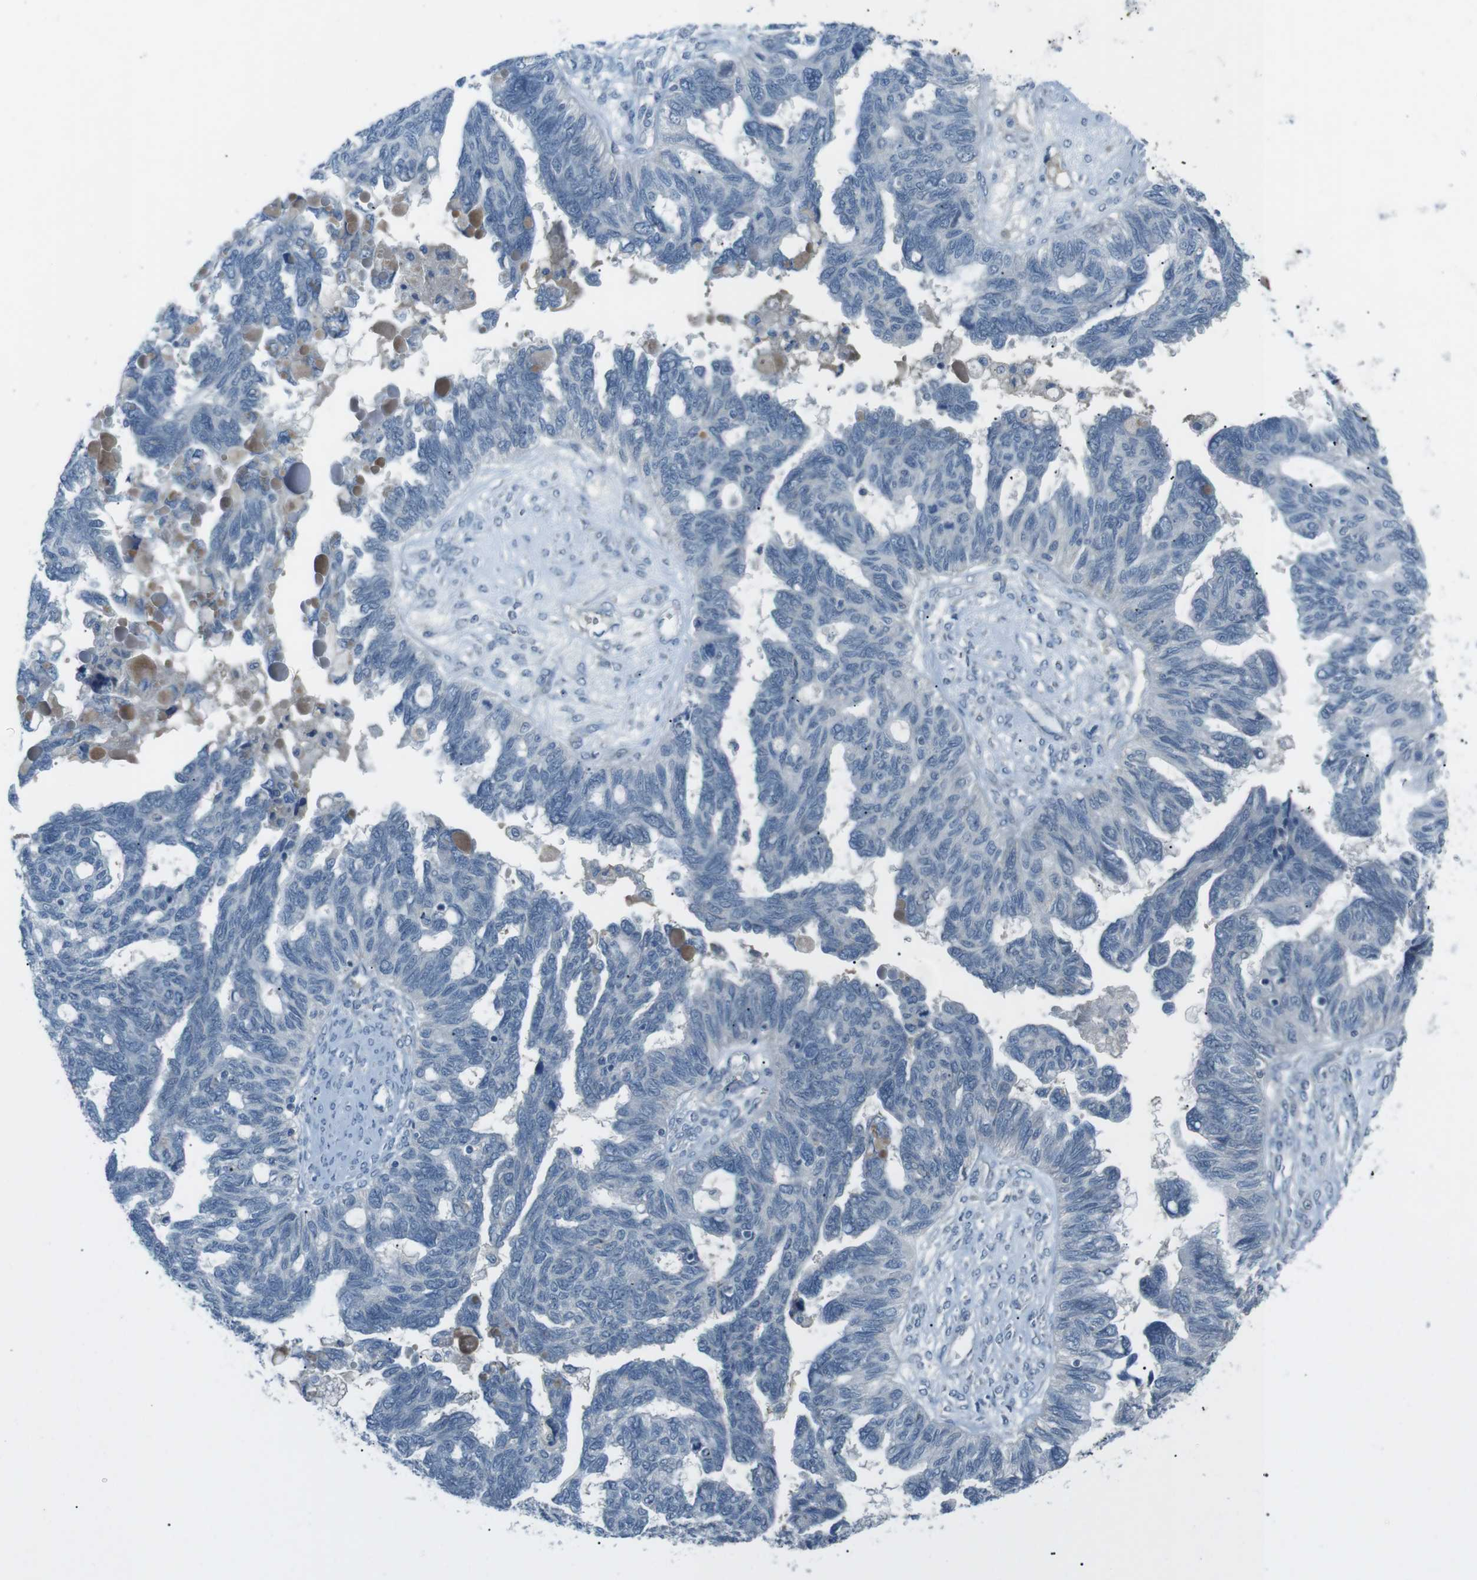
{"staining": {"intensity": "negative", "quantity": "none", "location": "none"}, "tissue": "ovarian cancer", "cell_type": "Tumor cells", "image_type": "cancer", "snomed": [{"axis": "morphology", "description": "Cystadenocarcinoma, serous, NOS"}, {"axis": "topography", "description": "Ovary"}], "caption": "High magnification brightfield microscopy of ovarian cancer stained with DAB (3,3'-diaminobenzidine) (brown) and counterstained with hematoxylin (blue): tumor cells show no significant staining.", "gene": "FCRLA", "patient": {"sex": "female", "age": 79}}